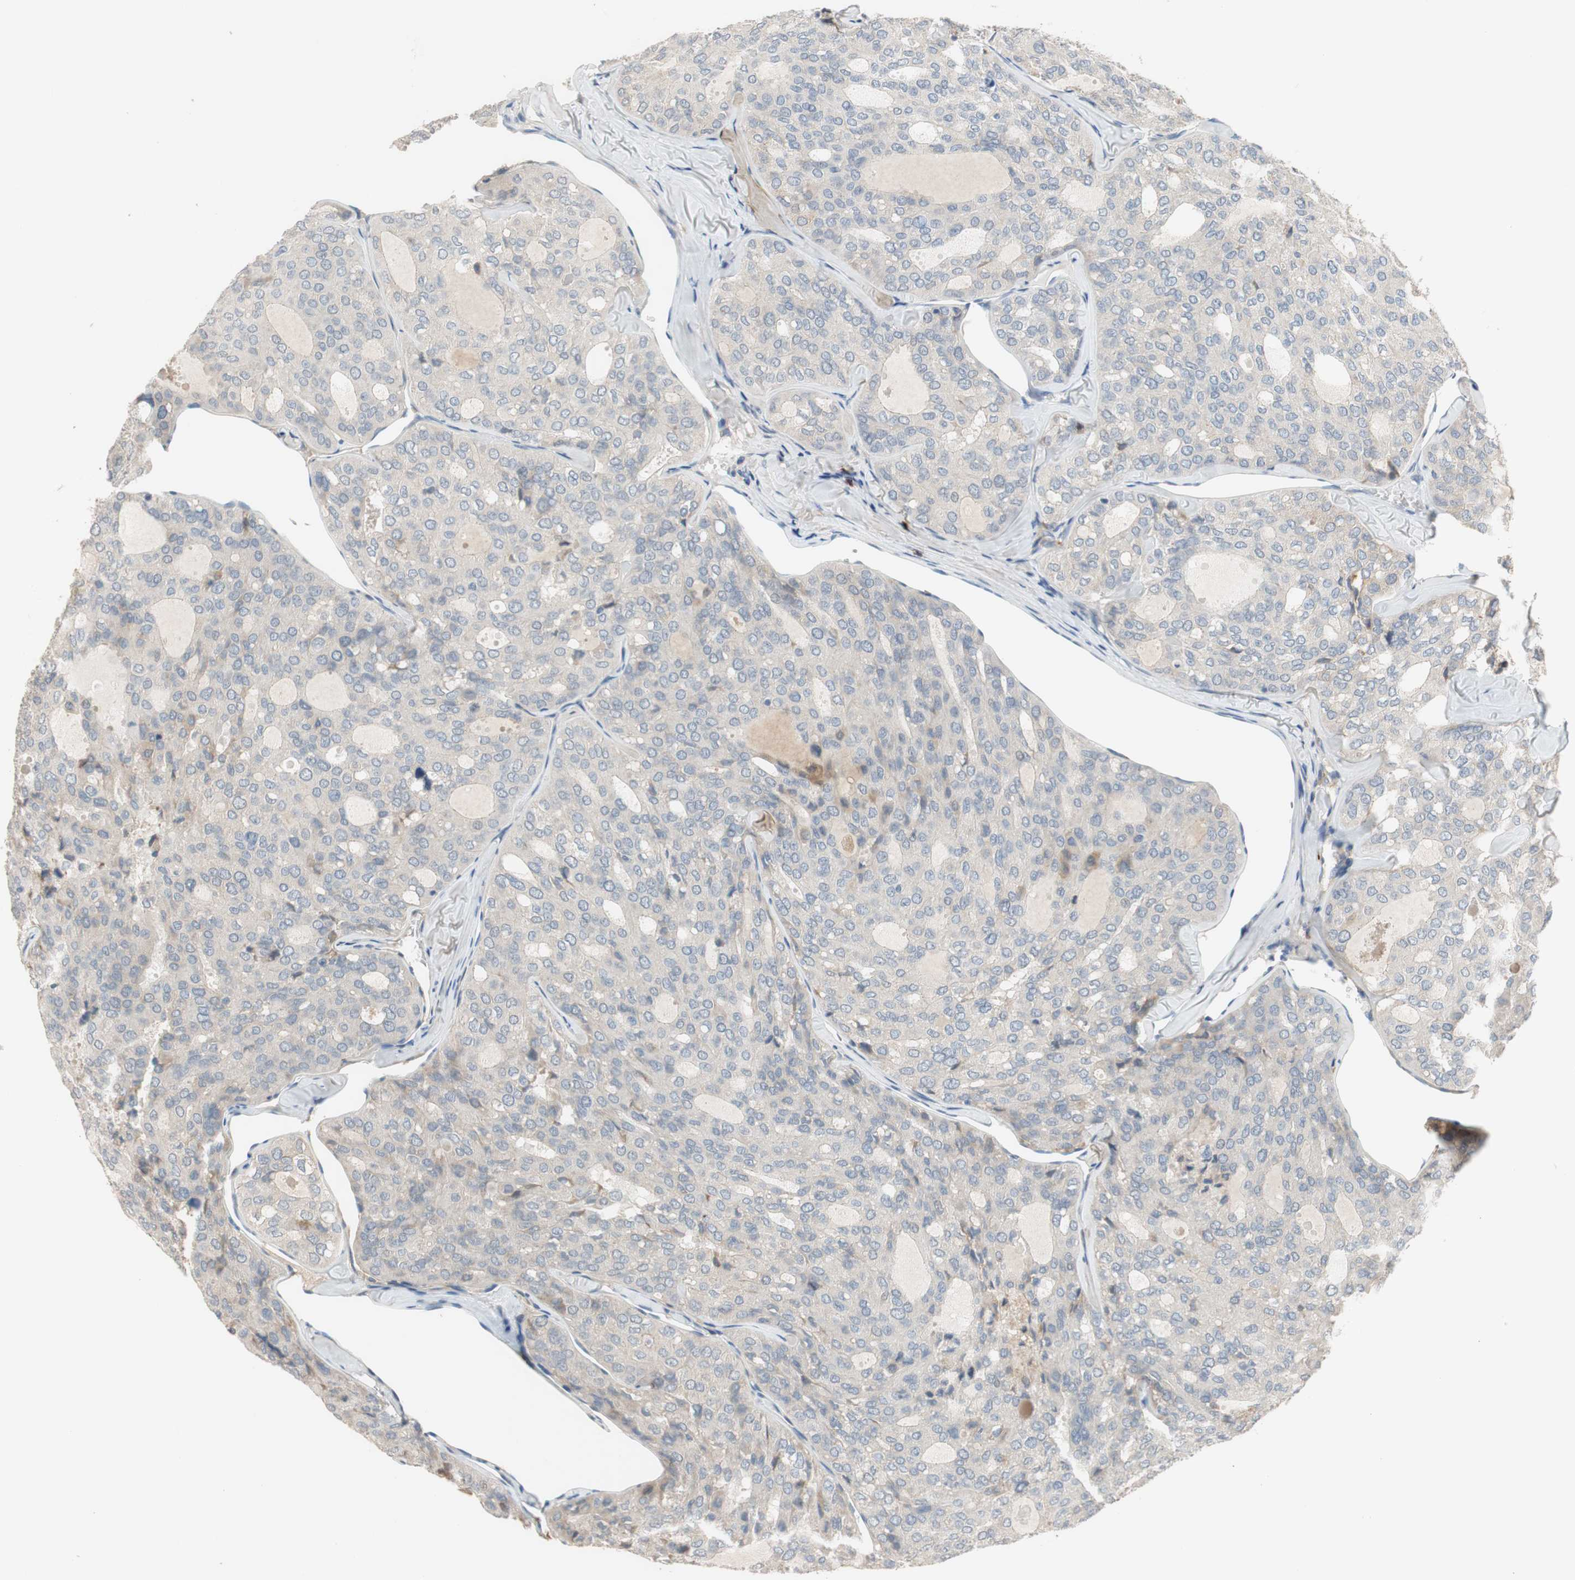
{"staining": {"intensity": "weak", "quantity": "25%-75%", "location": "cytoplasmic/membranous"}, "tissue": "thyroid cancer", "cell_type": "Tumor cells", "image_type": "cancer", "snomed": [{"axis": "morphology", "description": "Follicular adenoma carcinoma, NOS"}, {"axis": "topography", "description": "Thyroid gland"}], "caption": "The micrograph shows staining of thyroid cancer (follicular adenoma carcinoma), revealing weak cytoplasmic/membranous protein positivity (brown color) within tumor cells.", "gene": "COL12A1", "patient": {"sex": "male", "age": 75}}